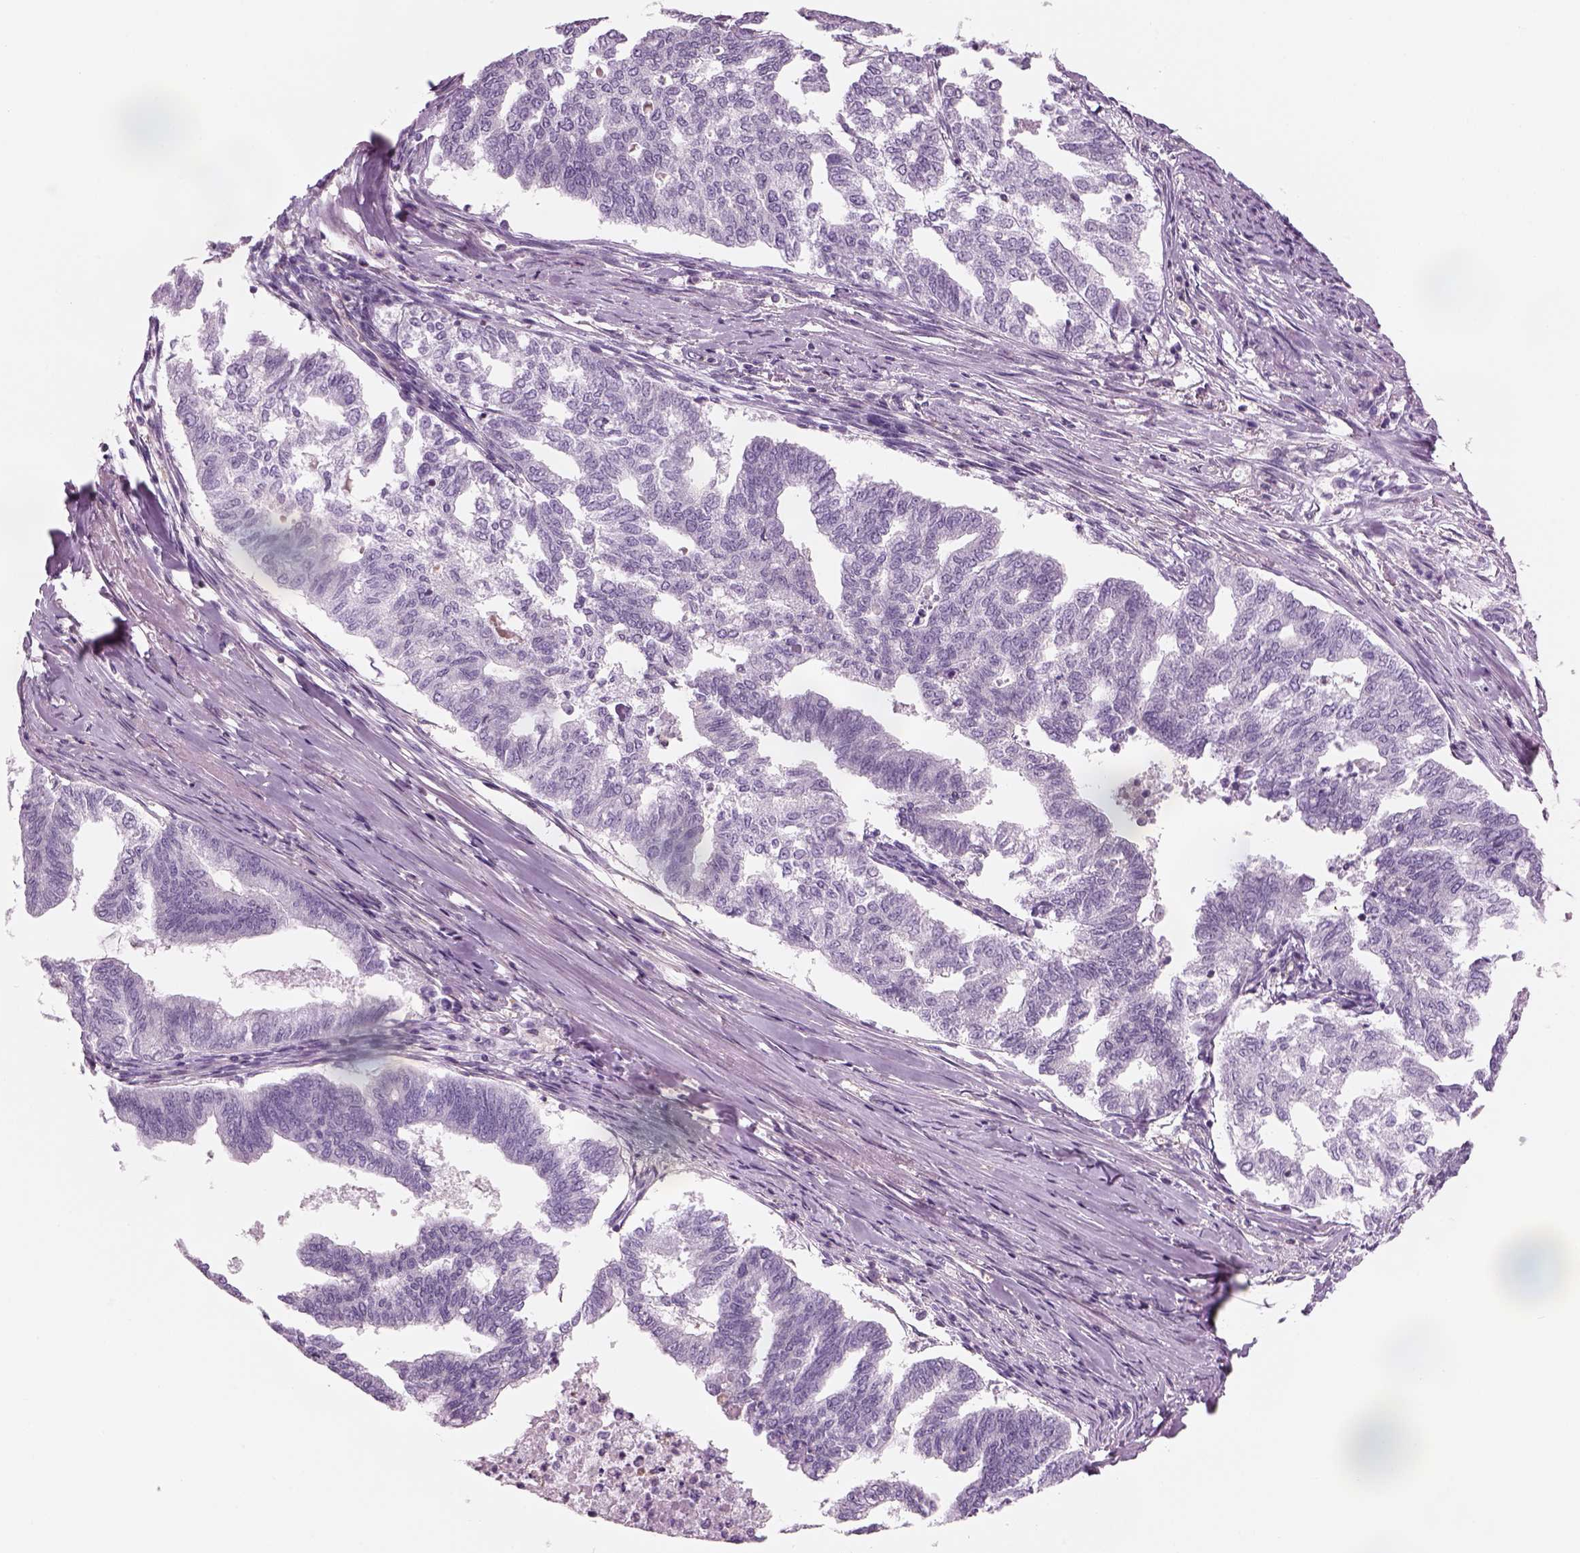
{"staining": {"intensity": "negative", "quantity": "none", "location": "none"}, "tissue": "endometrial cancer", "cell_type": "Tumor cells", "image_type": "cancer", "snomed": [{"axis": "morphology", "description": "Adenocarcinoma, NOS"}, {"axis": "topography", "description": "Endometrium"}], "caption": "Photomicrograph shows no significant protein positivity in tumor cells of adenocarcinoma (endometrial).", "gene": "SLC1A7", "patient": {"sex": "female", "age": 79}}